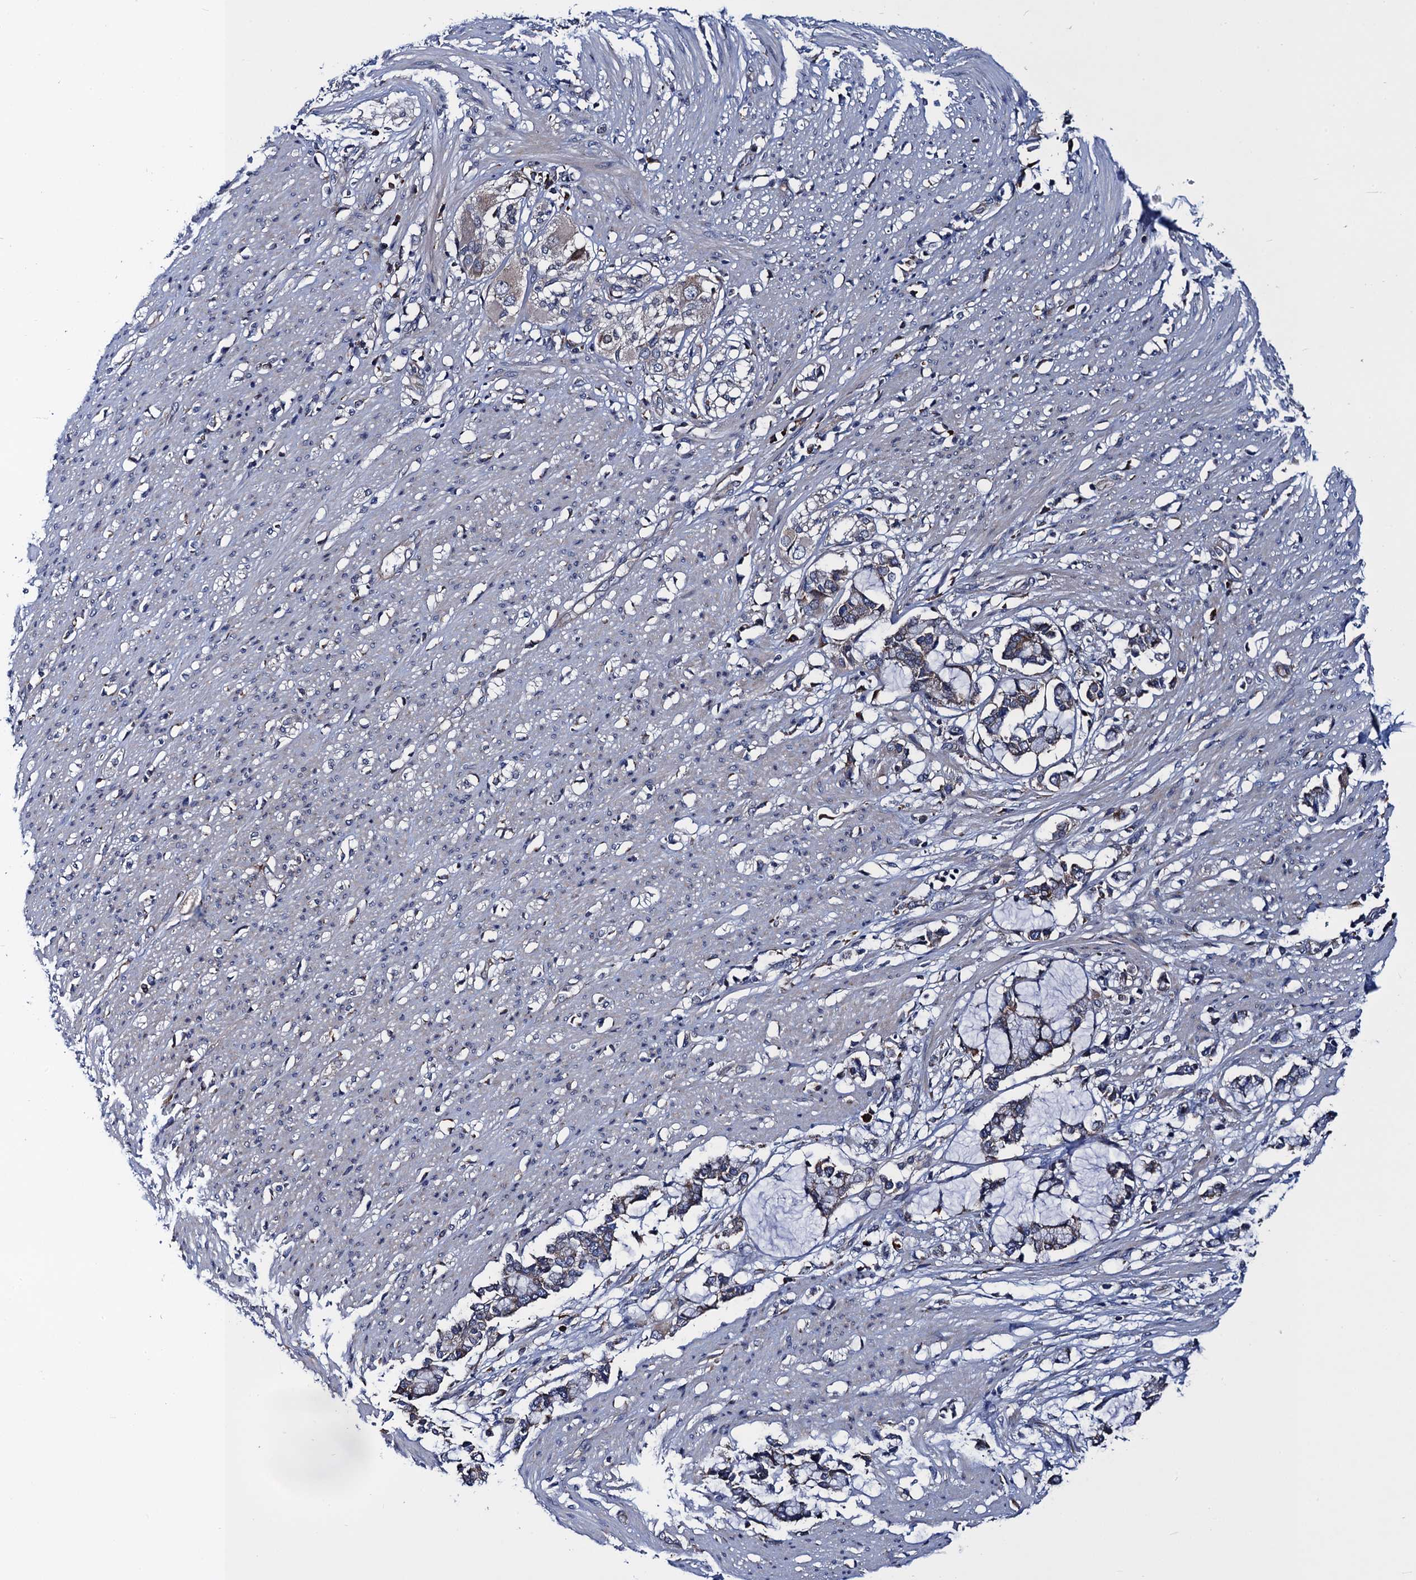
{"staining": {"intensity": "weak", "quantity": "25%-75%", "location": "cytoplasmic/membranous"}, "tissue": "smooth muscle", "cell_type": "Smooth muscle cells", "image_type": "normal", "snomed": [{"axis": "morphology", "description": "Normal tissue, NOS"}, {"axis": "morphology", "description": "Adenocarcinoma, NOS"}, {"axis": "topography", "description": "Colon"}, {"axis": "topography", "description": "Peripheral nerve tissue"}], "caption": "Smooth muscle stained with a brown dye shows weak cytoplasmic/membranous positive staining in approximately 25%-75% of smooth muscle cells.", "gene": "PGLS", "patient": {"sex": "male", "age": 14}}